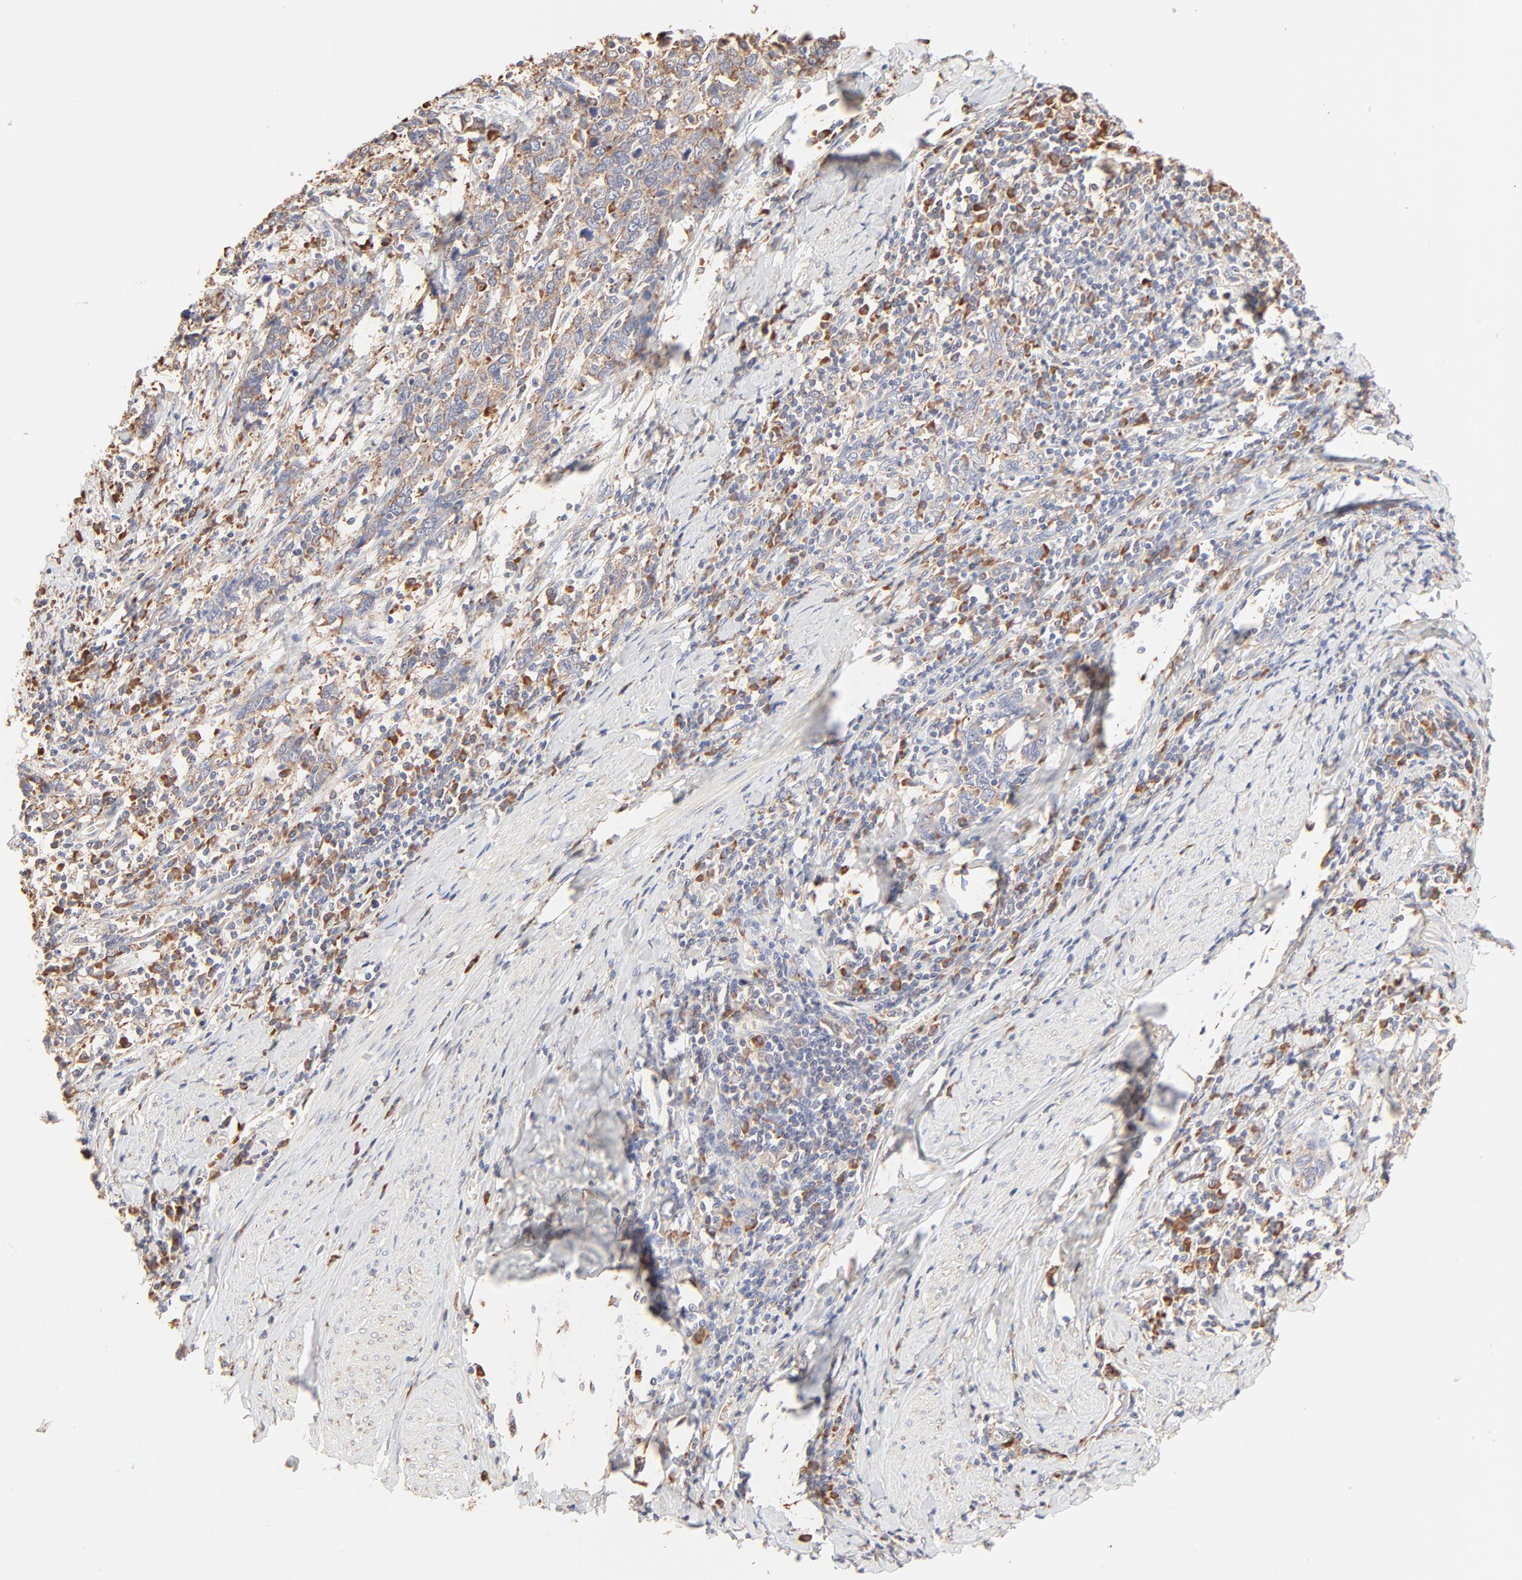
{"staining": {"intensity": "weak", "quantity": ">75%", "location": "cytoplasmic/membranous"}, "tissue": "cervical cancer", "cell_type": "Tumor cells", "image_type": "cancer", "snomed": [{"axis": "morphology", "description": "Squamous cell carcinoma, NOS"}, {"axis": "topography", "description": "Cervix"}], "caption": "Human squamous cell carcinoma (cervical) stained for a protein (brown) displays weak cytoplasmic/membranous positive positivity in about >75% of tumor cells.", "gene": "RPS20", "patient": {"sex": "female", "age": 41}}